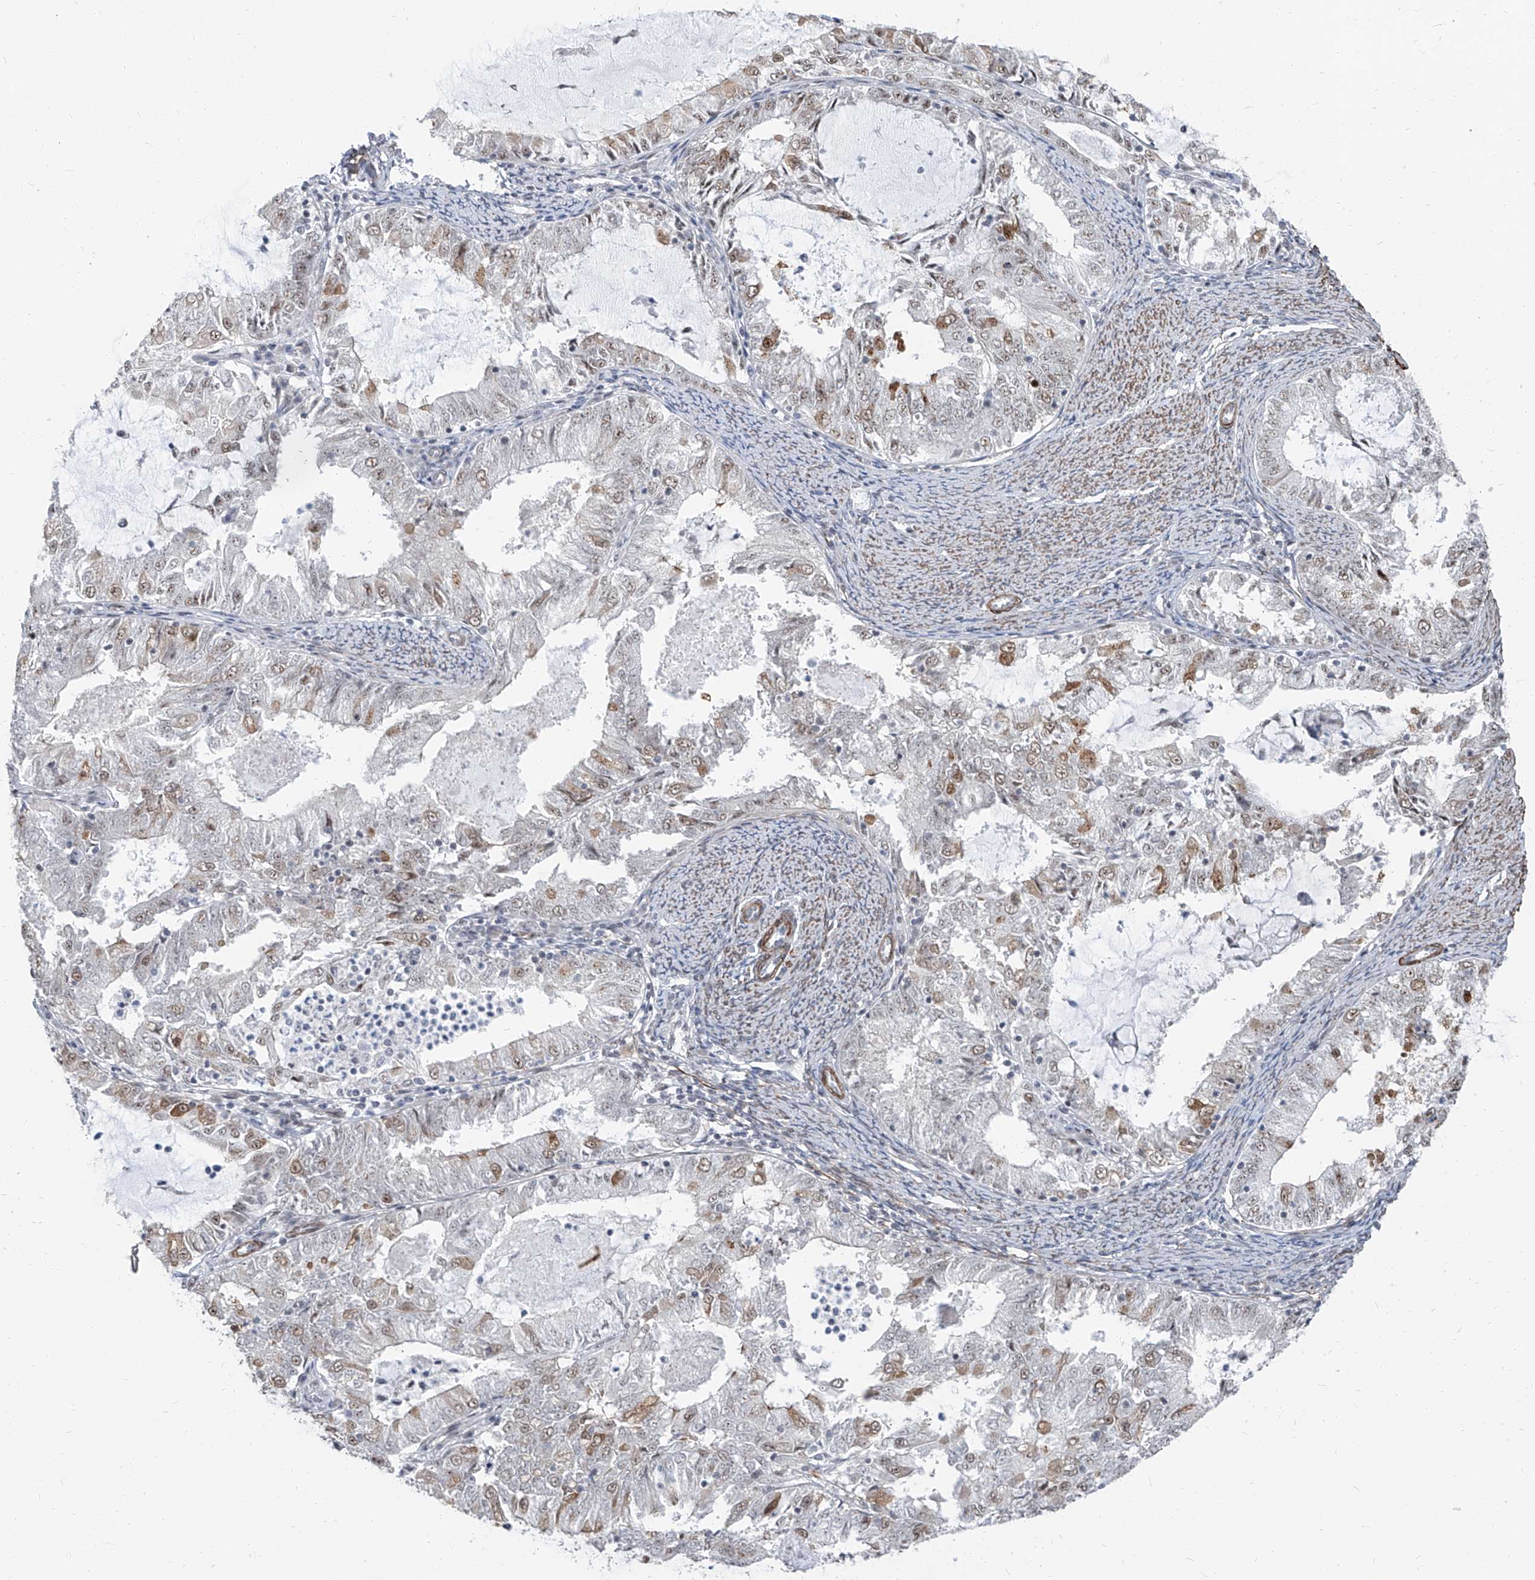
{"staining": {"intensity": "weak", "quantity": "25%-75%", "location": "nuclear"}, "tissue": "endometrial cancer", "cell_type": "Tumor cells", "image_type": "cancer", "snomed": [{"axis": "morphology", "description": "Adenocarcinoma, NOS"}, {"axis": "topography", "description": "Endometrium"}], "caption": "Human endometrial cancer stained with a brown dye demonstrates weak nuclear positive staining in about 25%-75% of tumor cells.", "gene": "TXLNB", "patient": {"sex": "female", "age": 57}}